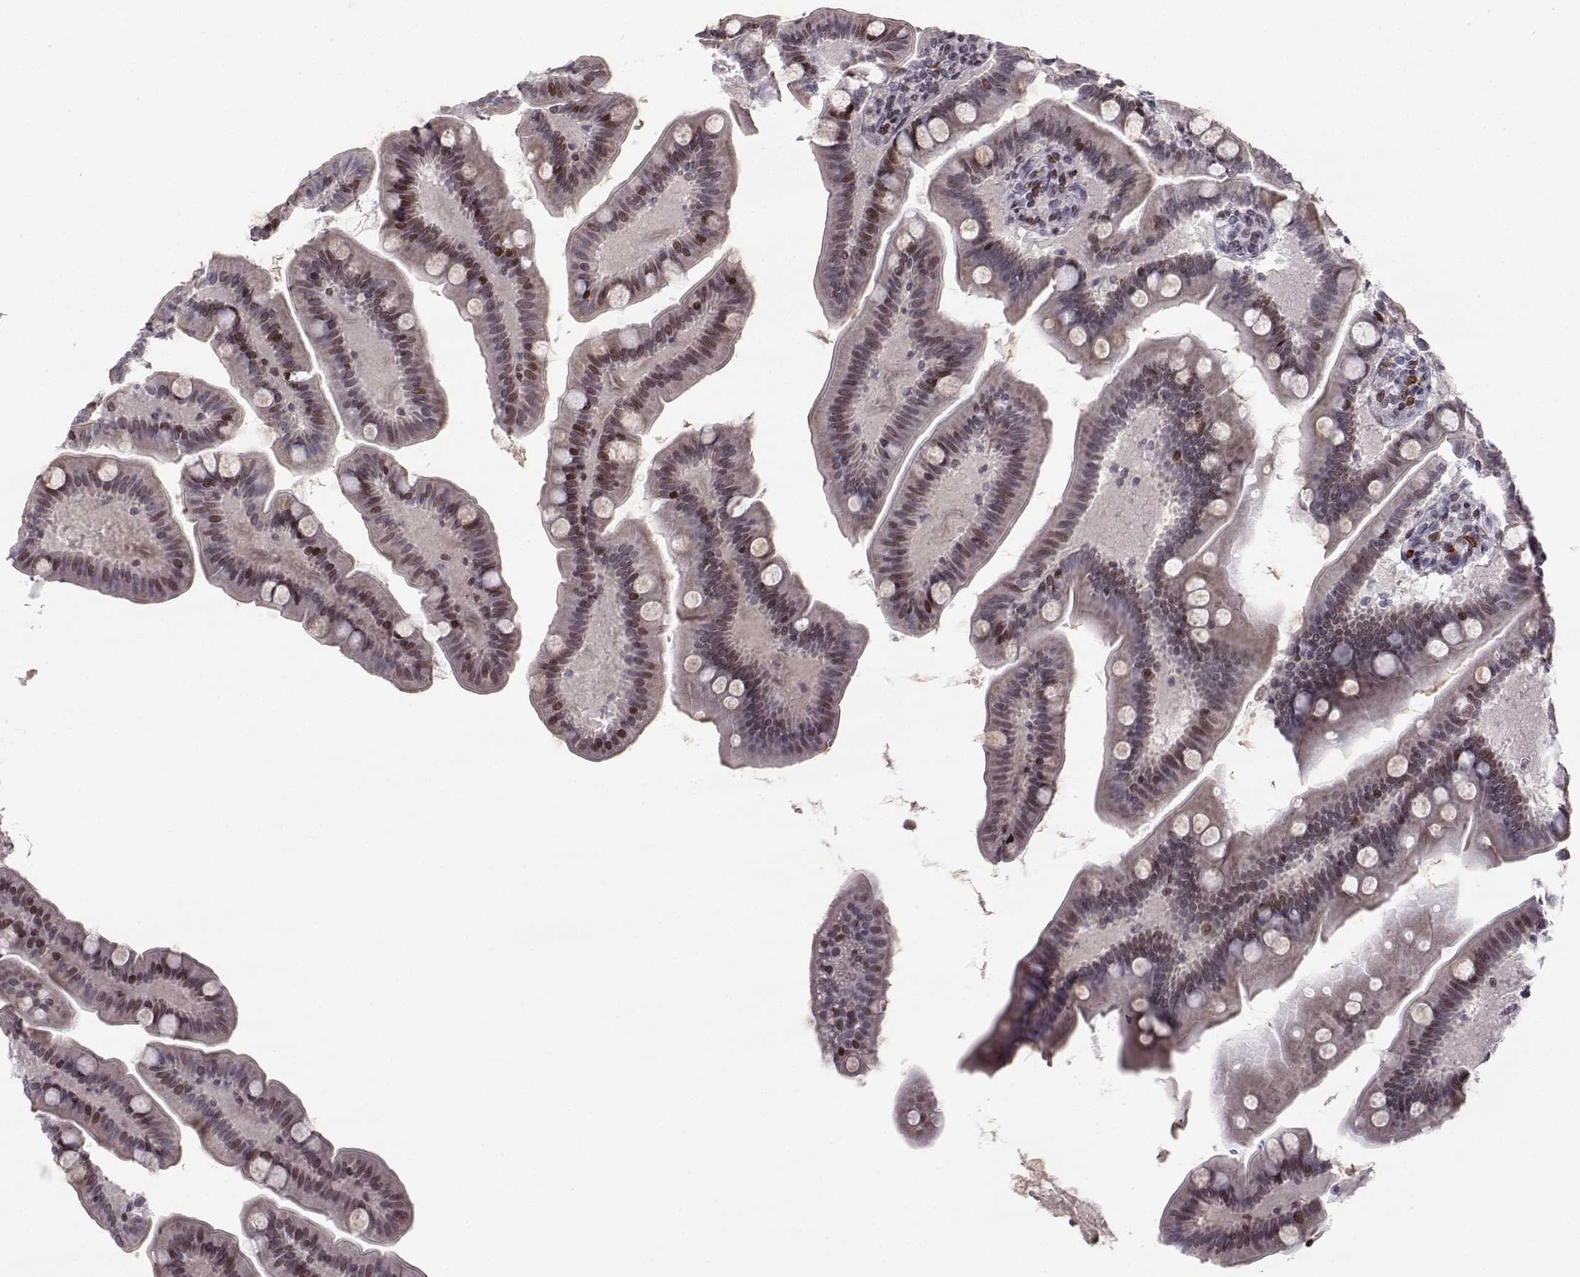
{"staining": {"intensity": "moderate", "quantity": "25%-75%", "location": "cytoplasmic/membranous,nuclear"}, "tissue": "small intestine", "cell_type": "Glandular cells", "image_type": "normal", "snomed": [{"axis": "morphology", "description": "Normal tissue, NOS"}, {"axis": "topography", "description": "Small intestine"}], "caption": "Protein analysis of unremarkable small intestine reveals moderate cytoplasmic/membranous,nuclear staining in approximately 25%-75% of glandular cells. The staining was performed using DAB, with brown indicating positive protein expression. Nuclei are stained blue with hematoxylin.", "gene": "ZNF19", "patient": {"sex": "male", "age": 66}}